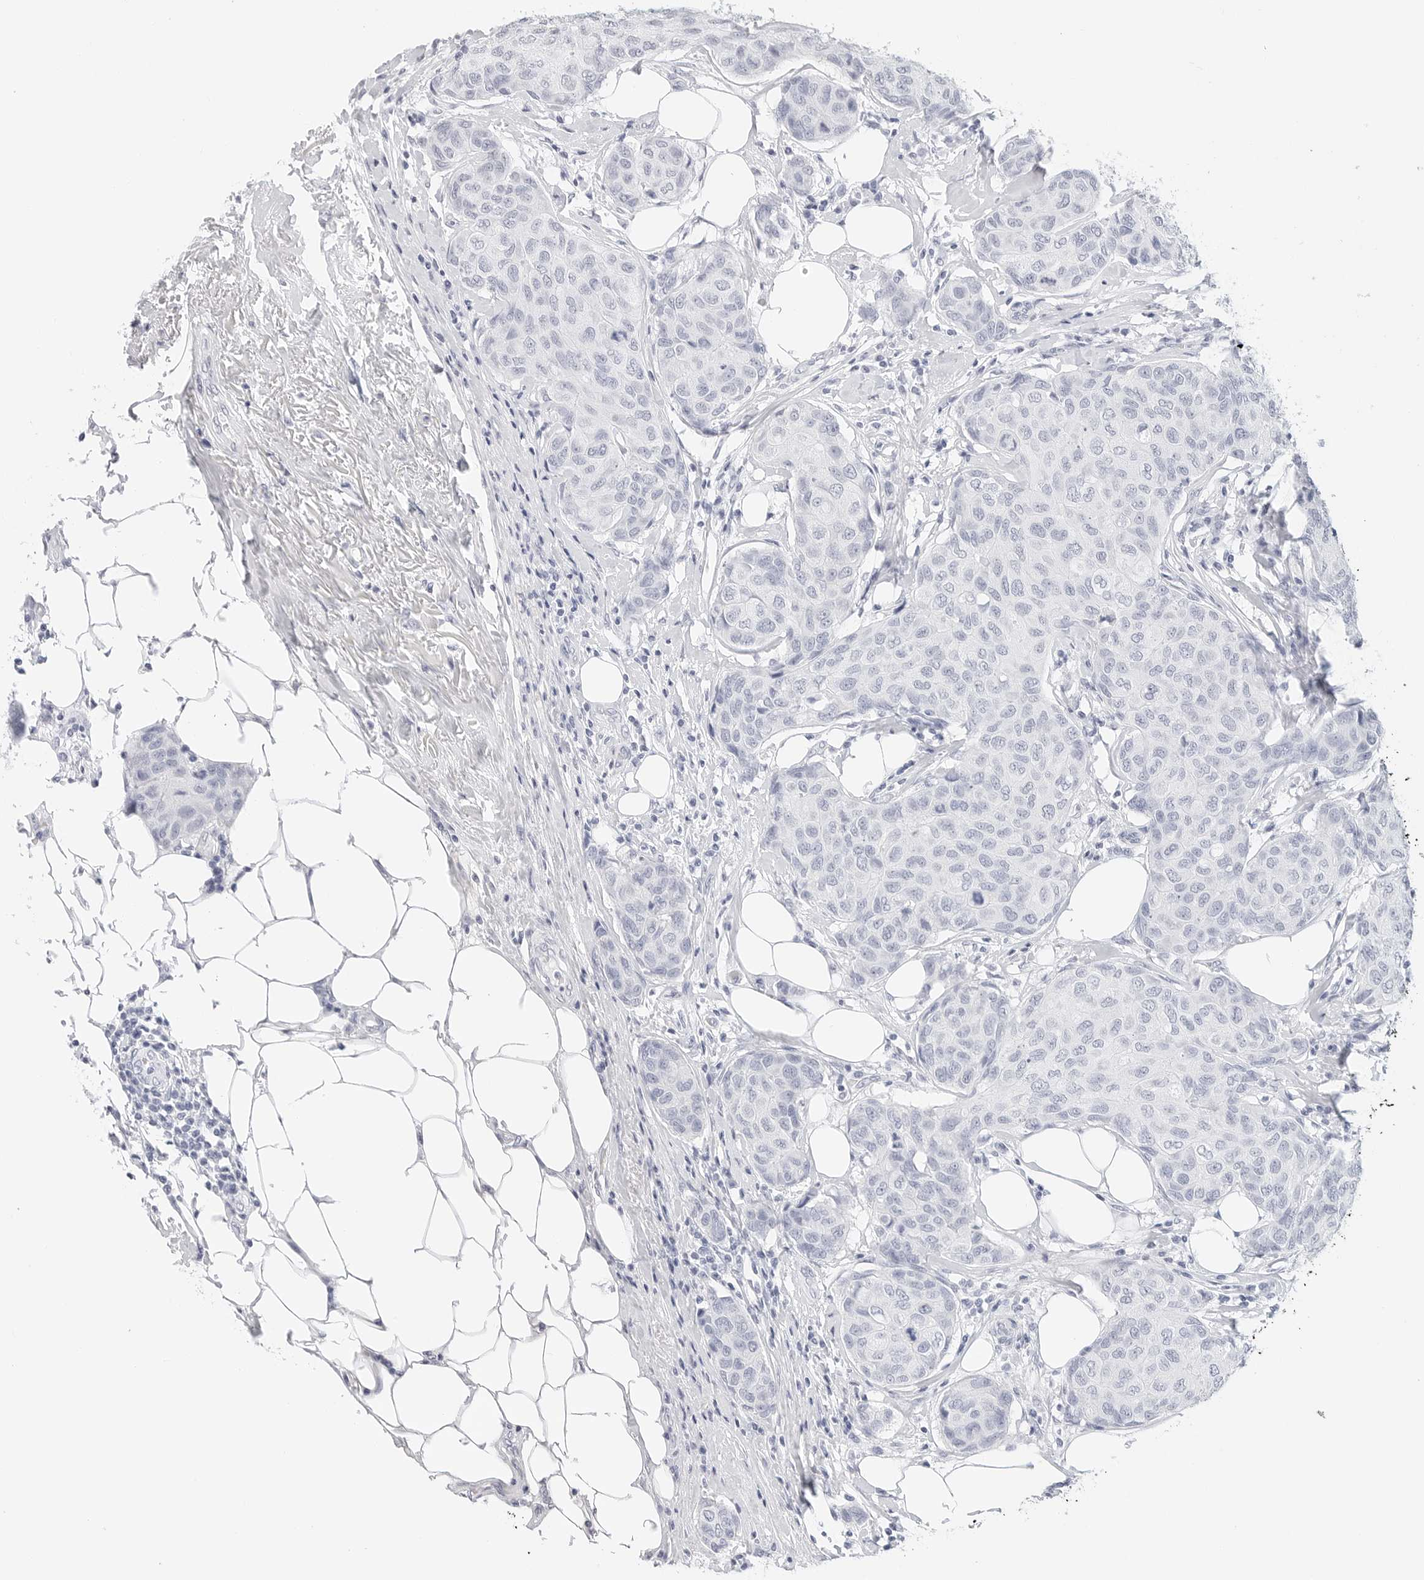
{"staining": {"intensity": "negative", "quantity": "none", "location": "none"}, "tissue": "breast cancer", "cell_type": "Tumor cells", "image_type": "cancer", "snomed": [{"axis": "morphology", "description": "Duct carcinoma"}, {"axis": "topography", "description": "Breast"}], "caption": "Immunohistochemical staining of breast cancer (intraductal carcinoma) reveals no significant expression in tumor cells.", "gene": "TFF2", "patient": {"sex": "female", "age": 80}}